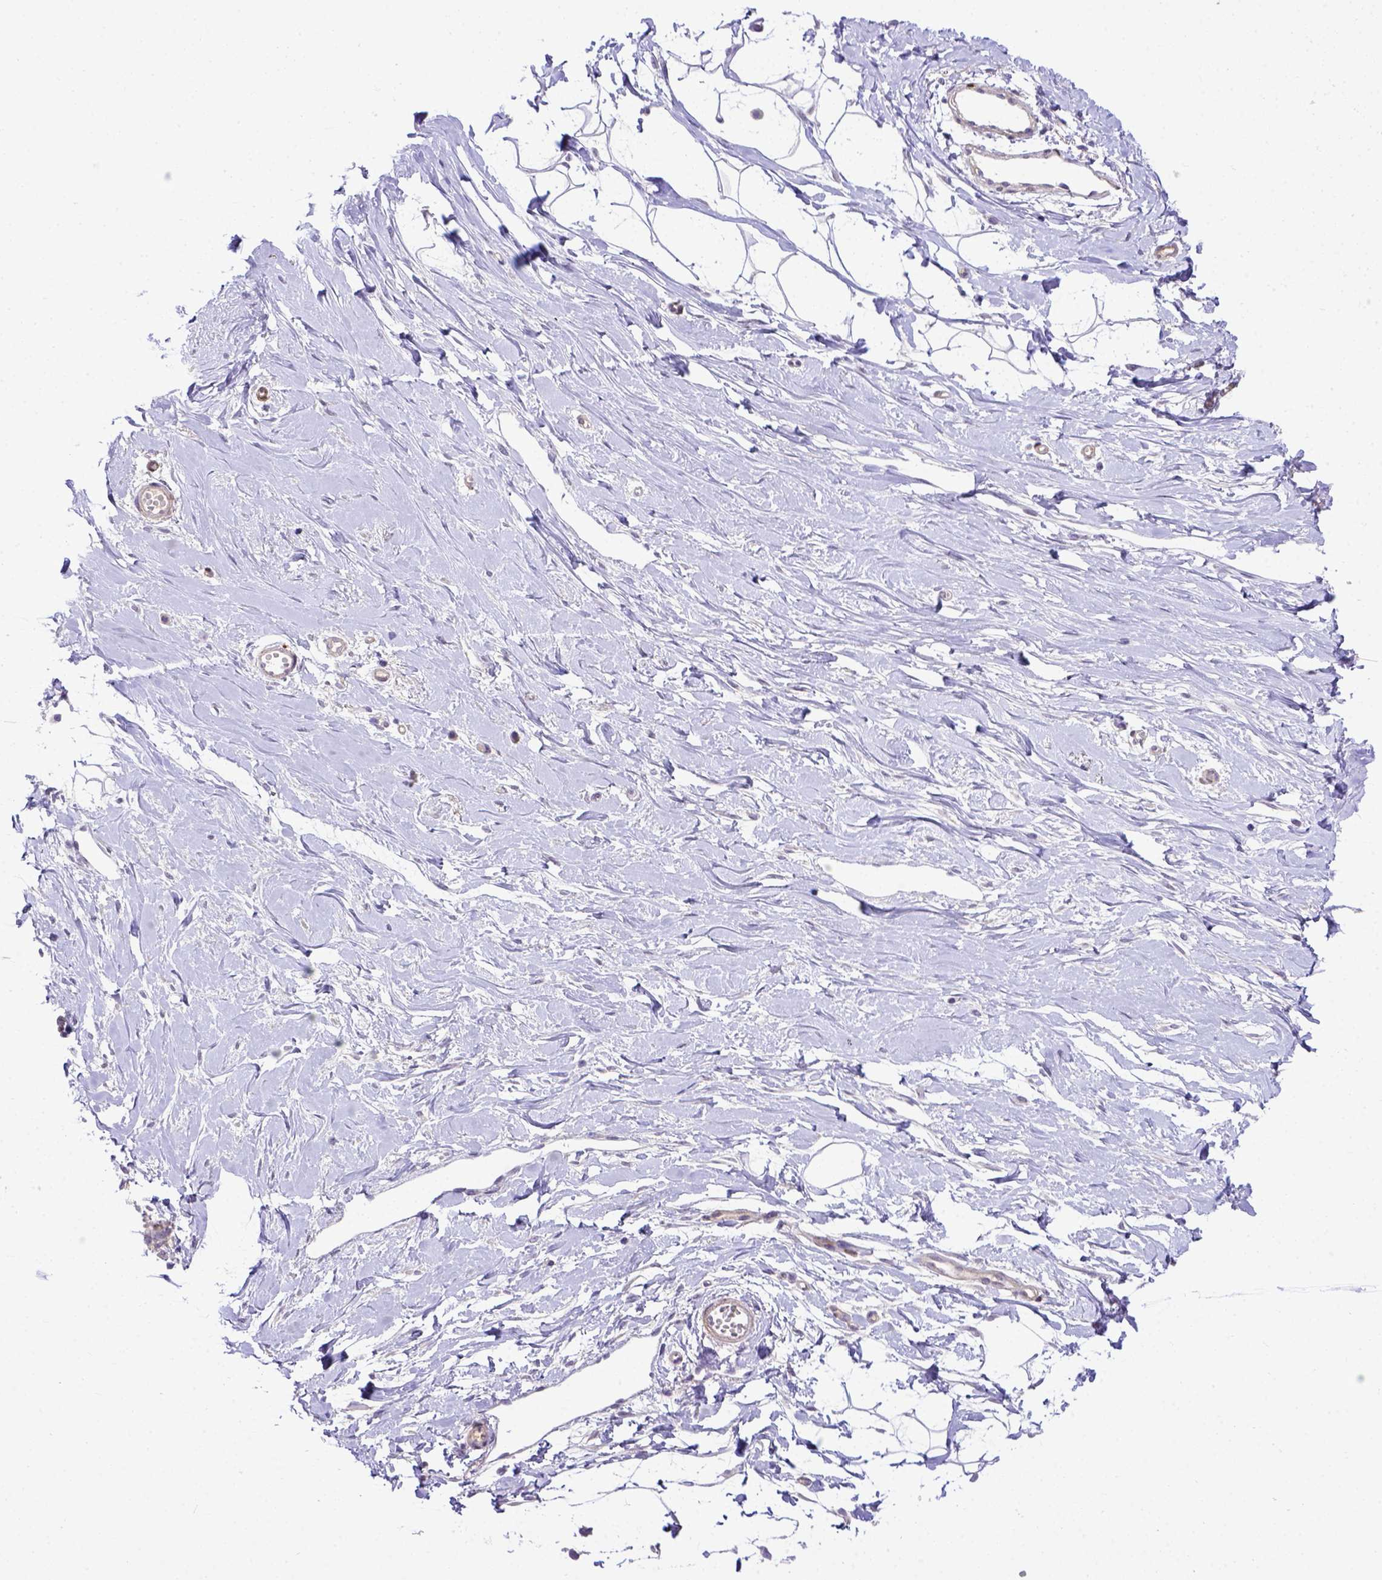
{"staining": {"intensity": "negative", "quantity": "none", "location": "none"}, "tissue": "breast", "cell_type": "Adipocytes", "image_type": "normal", "snomed": [{"axis": "morphology", "description": "Normal tissue, NOS"}, {"axis": "topography", "description": "Breast"}], "caption": "High power microscopy image of an immunohistochemistry (IHC) micrograph of unremarkable breast, revealing no significant positivity in adipocytes.", "gene": "BTN1A1", "patient": {"sex": "female", "age": 49}}